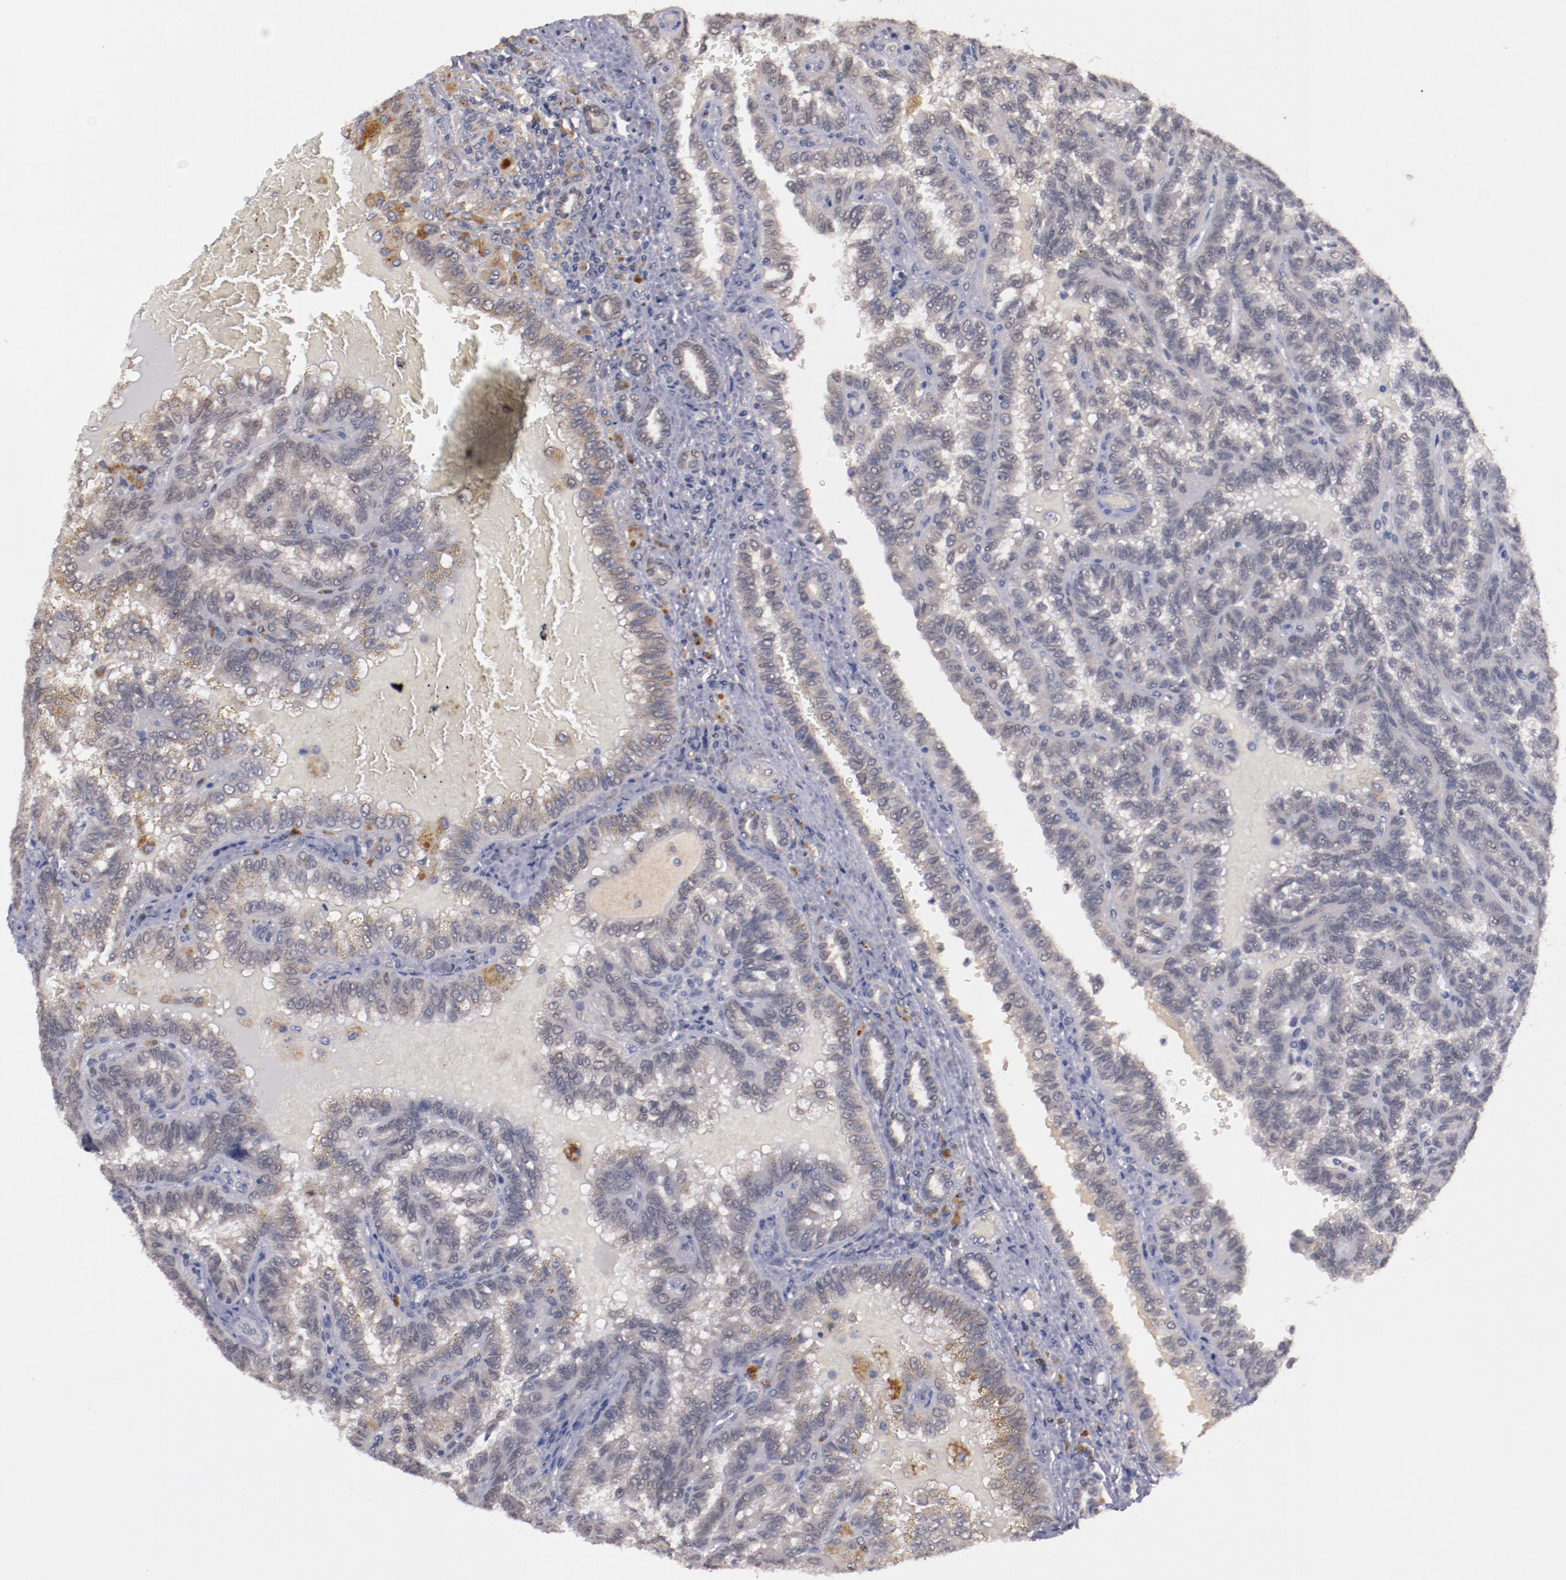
{"staining": {"intensity": "weak", "quantity": "25%-75%", "location": "cytoplasmic/membranous"}, "tissue": "renal cancer", "cell_type": "Tumor cells", "image_type": "cancer", "snomed": [{"axis": "morphology", "description": "Inflammation, NOS"}, {"axis": "morphology", "description": "Adenocarcinoma, NOS"}, {"axis": "topography", "description": "Kidney"}], "caption": "An immunohistochemistry (IHC) micrograph of neoplastic tissue is shown. Protein staining in brown highlights weak cytoplasmic/membranous positivity in renal cancer within tumor cells. Ihc stains the protein of interest in brown and the nuclei are stained blue.", "gene": "FAM81A", "patient": {"sex": "male", "age": 68}}